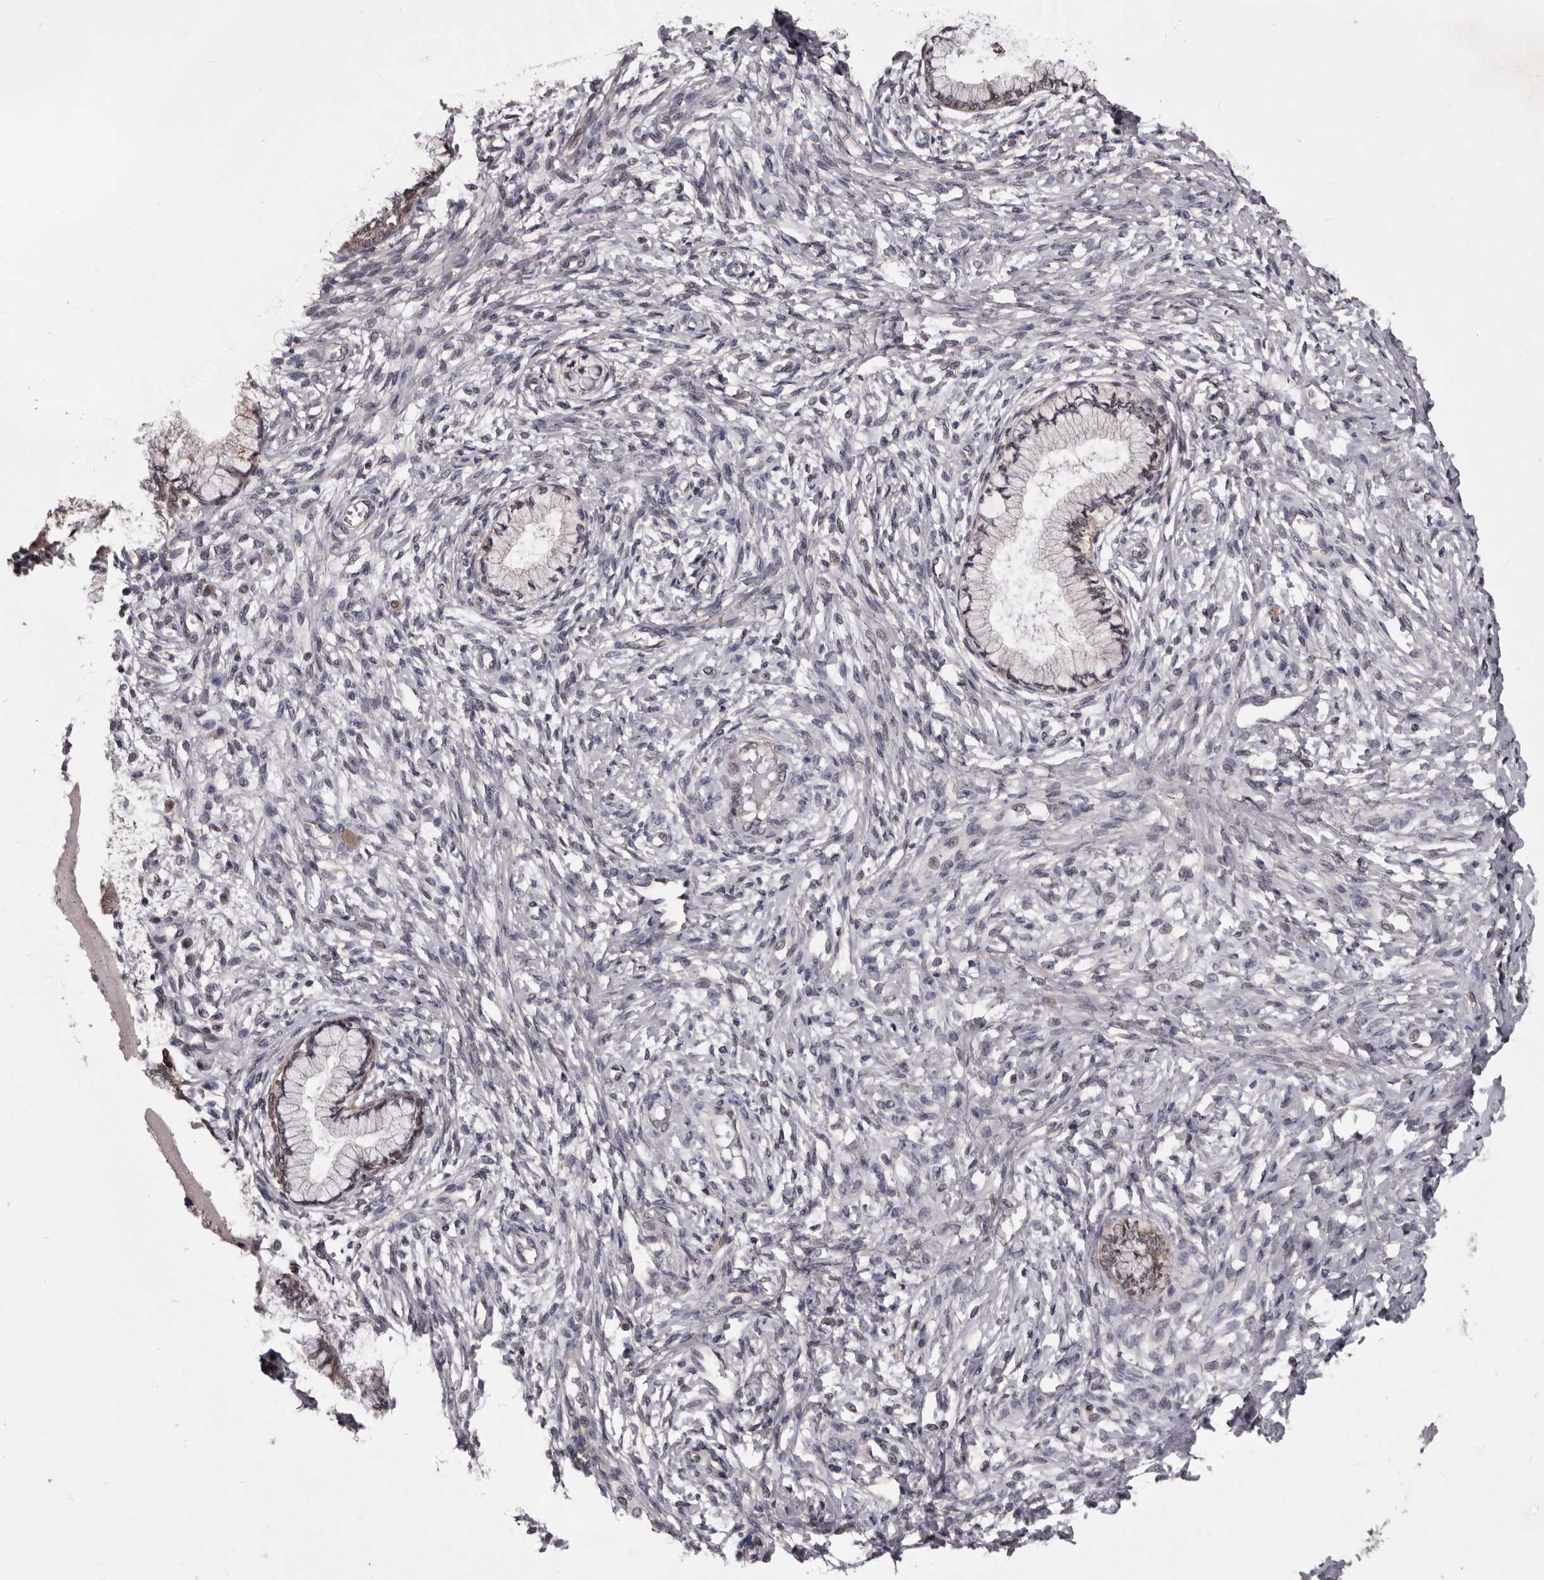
{"staining": {"intensity": "weak", "quantity": "<25%", "location": "cytoplasmic/membranous"}, "tissue": "cervix", "cell_type": "Glandular cells", "image_type": "normal", "snomed": [{"axis": "morphology", "description": "Normal tissue, NOS"}, {"axis": "topography", "description": "Cervix"}], "caption": "Immunohistochemistry (IHC) micrograph of normal cervix stained for a protein (brown), which reveals no staining in glandular cells. (DAB (3,3'-diaminobenzidine) IHC, high magnification).", "gene": "CELF3", "patient": {"sex": "female", "age": 36}}